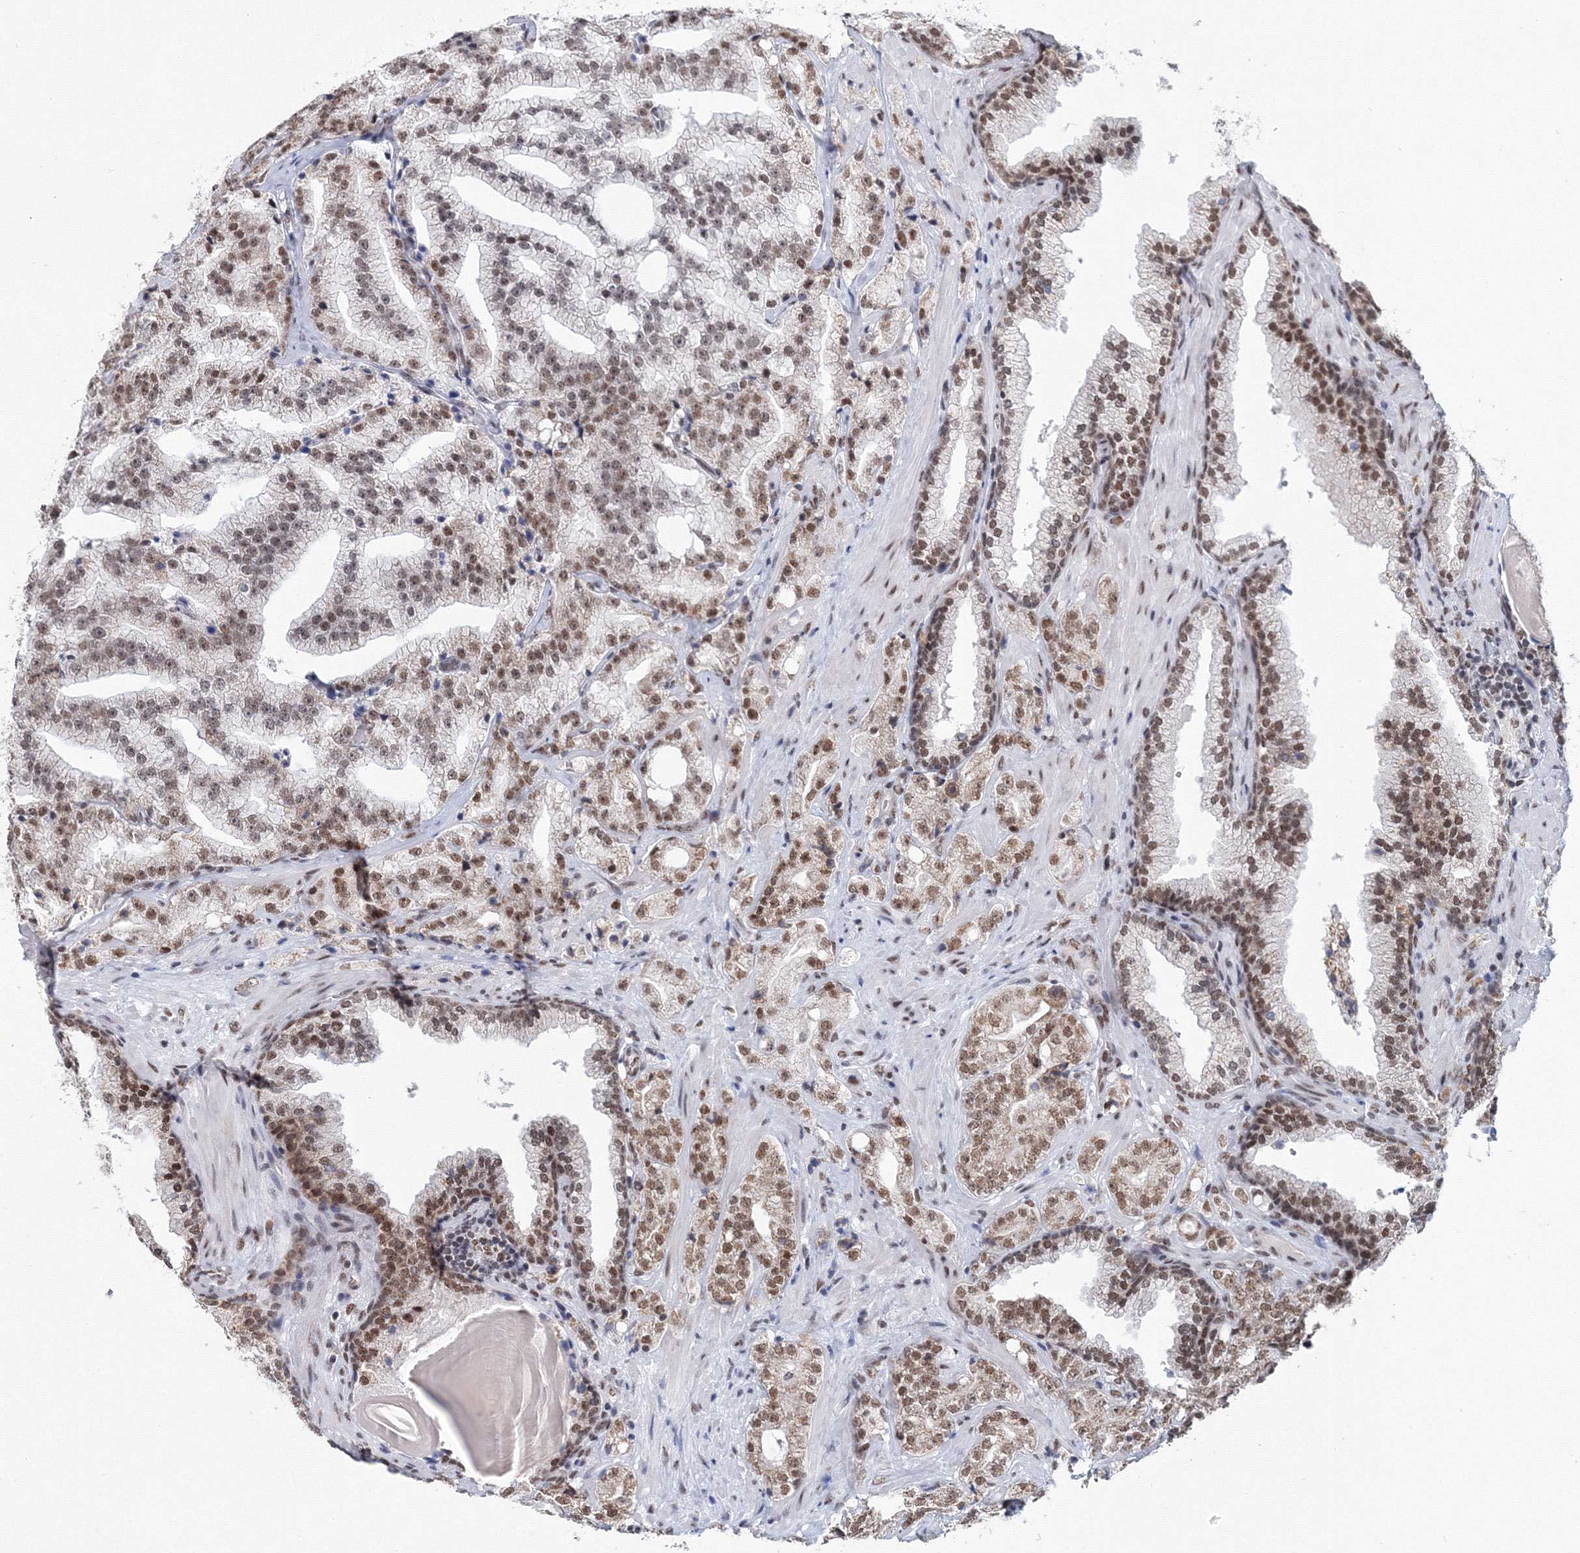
{"staining": {"intensity": "moderate", "quantity": ">75%", "location": "nuclear"}, "tissue": "prostate cancer", "cell_type": "Tumor cells", "image_type": "cancer", "snomed": [{"axis": "morphology", "description": "Adenocarcinoma, High grade"}, {"axis": "topography", "description": "Prostate"}], "caption": "Brown immunohistochemical staining in human adenocarcinoma (high-grade) (prostate) displays moderate nuclear positivity in about >75% of tumor cells.", "gene": "SF3B6", "patient": {"sex": "male", "age": 64}}